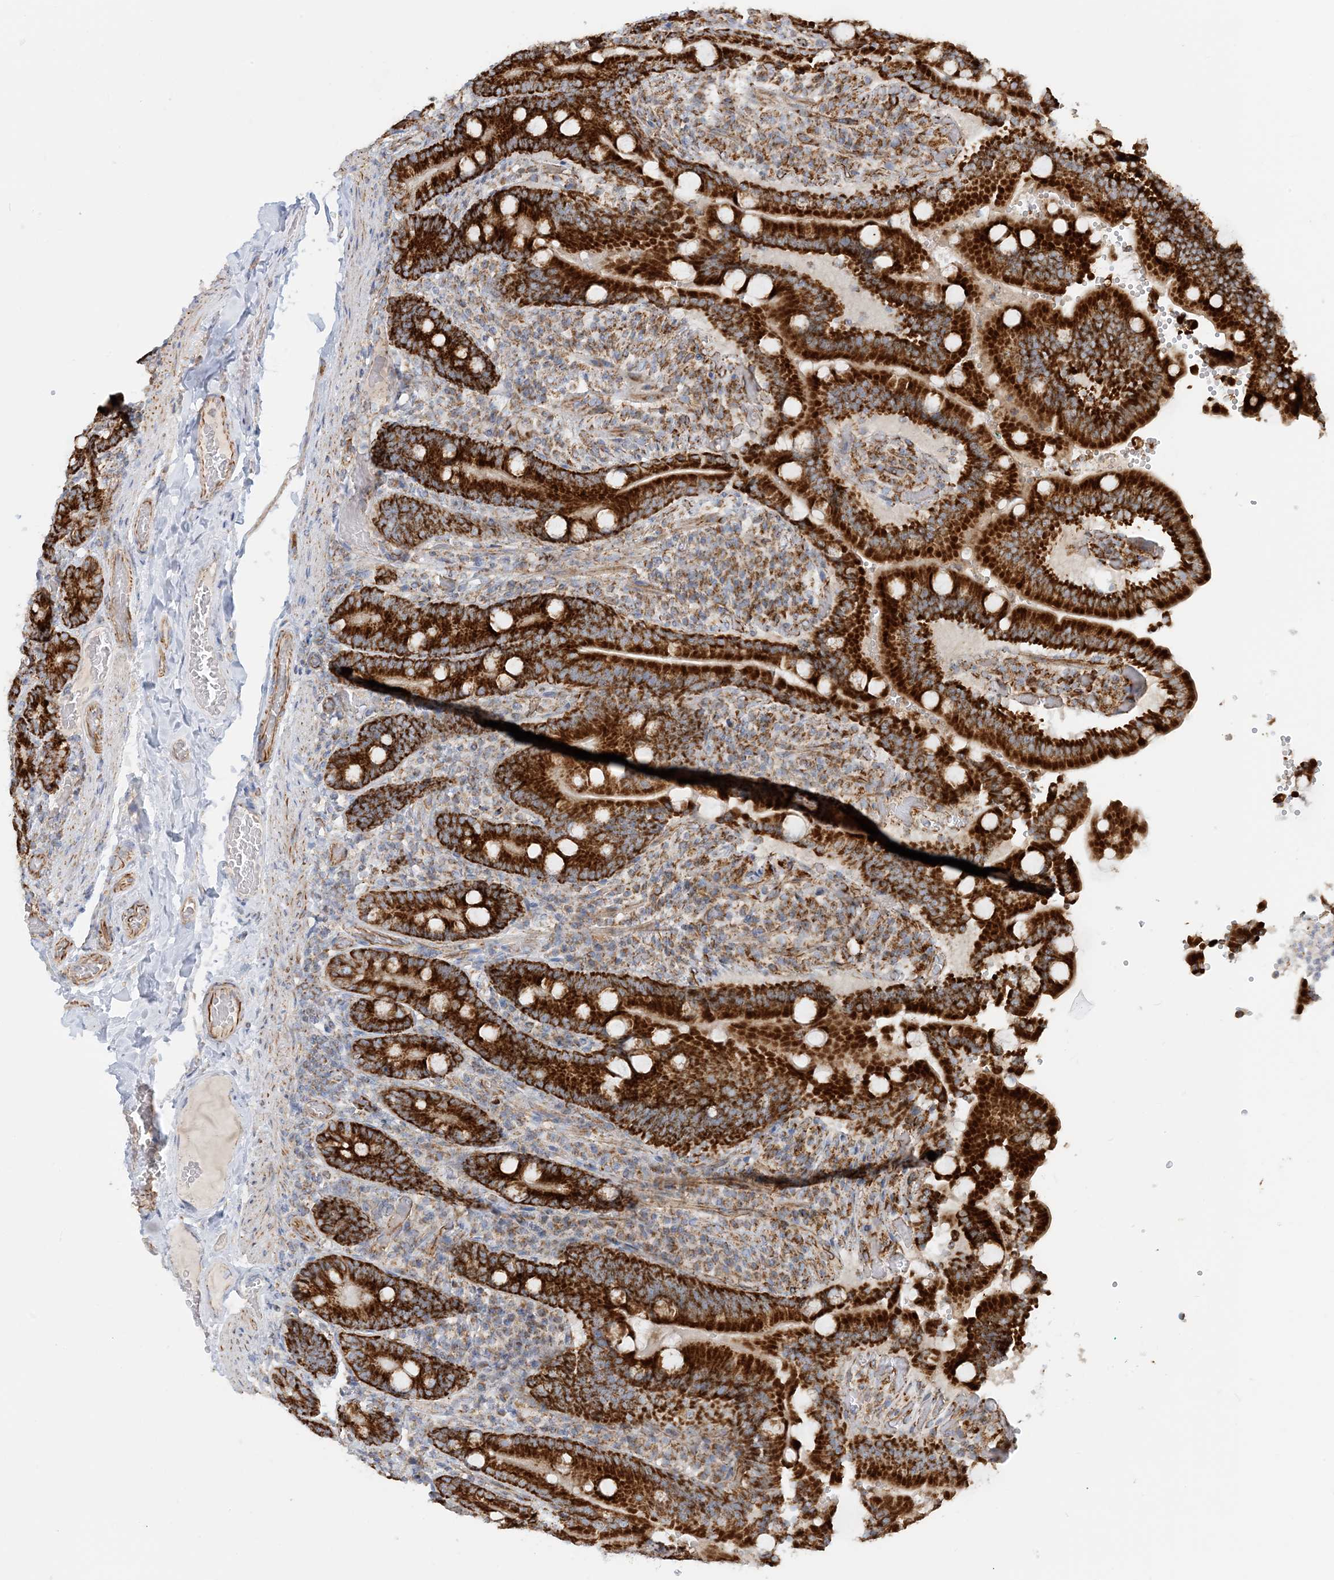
{"staining": {"intensity": "strong", "quantity": ">75%", "location": "cytoplasmic/membranous"}, "tissue": "duodenum", "cell_type": "Glandular cells", "image_type": "normal", "snomed": [{"axis": "morphology", "description": "Normal tissue, NOS"}, {"axis": "topography", "description": "Duodenum"}], "caption": "Glandular cells reveal strong cytoplasmic/membranous staining in approximately >75% of cells in benign duodenum.", "gene": "COA3", "patient": {"sex": "female", "age": 62}}